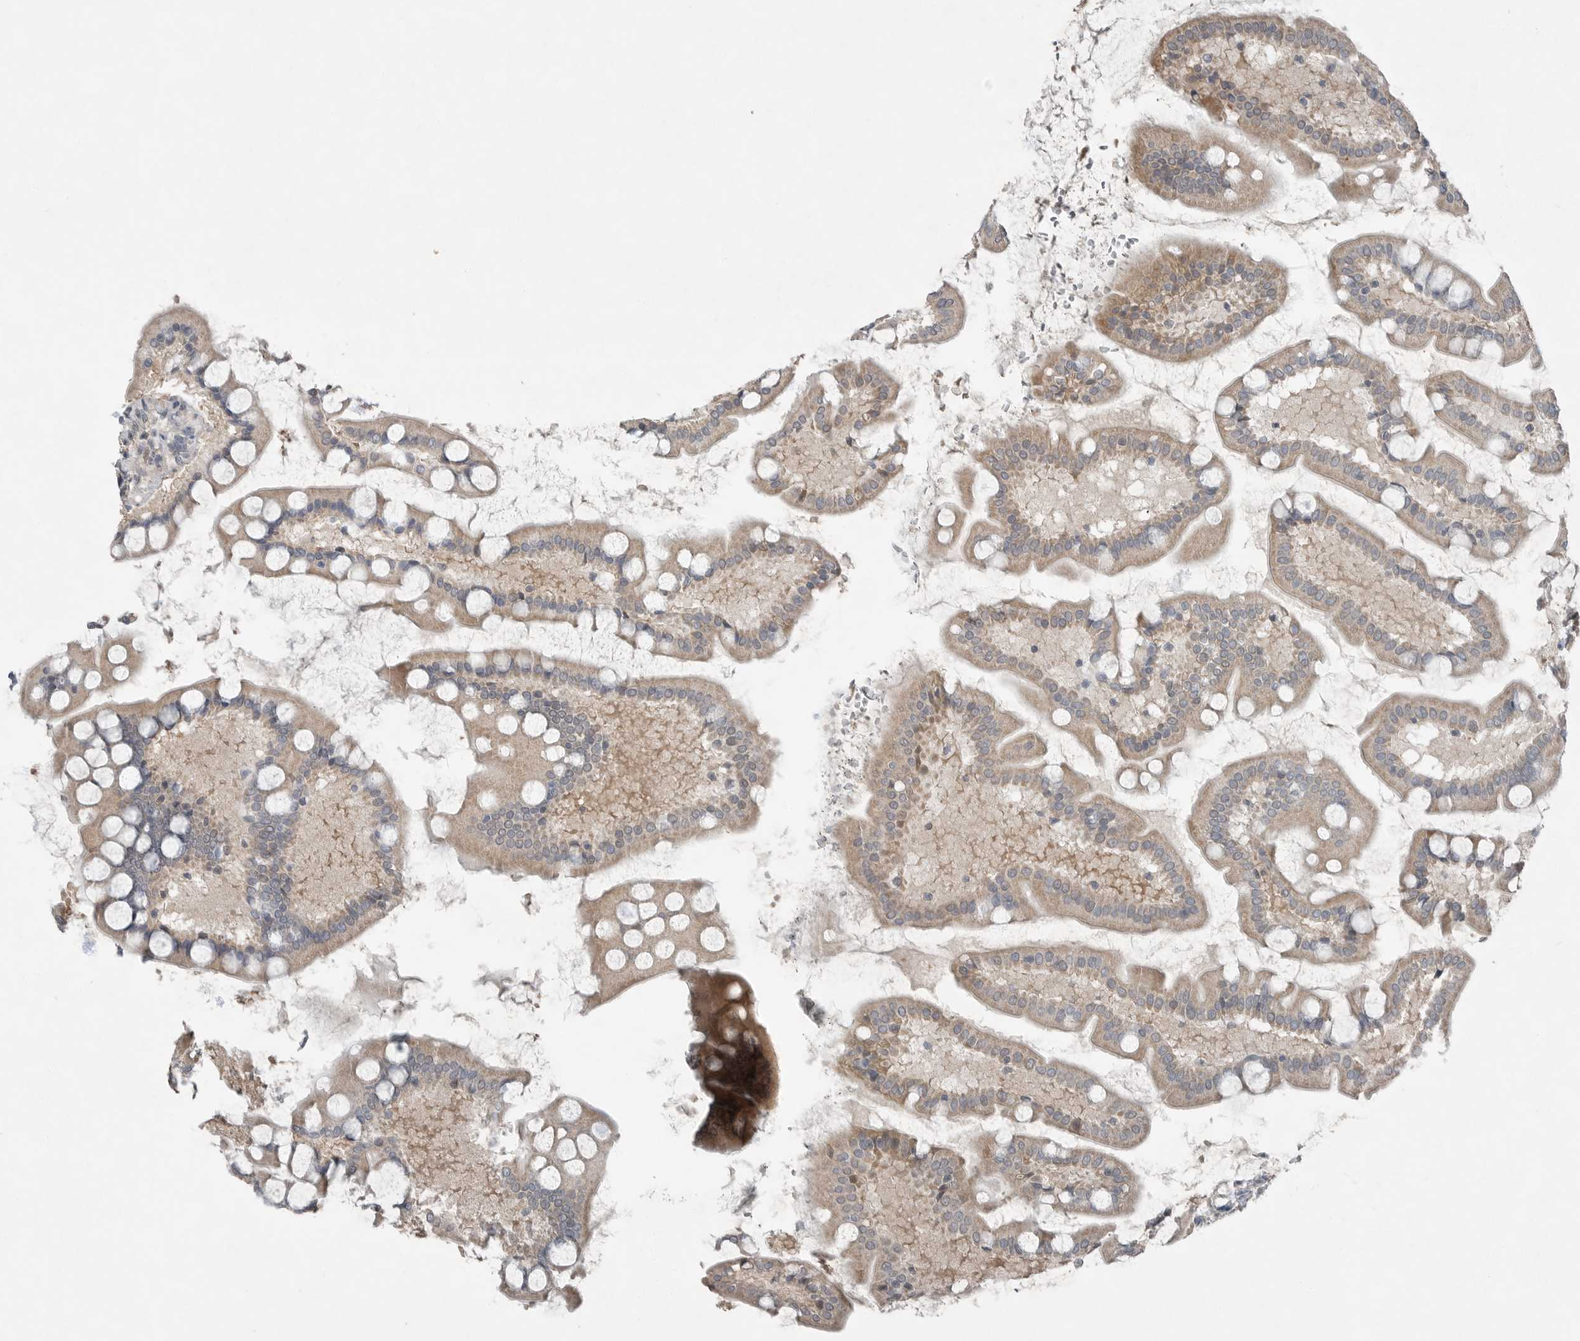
{"staining": {"intensity": "weak", "quantity": ">75%", "location": "cytoplasmic/membranous"}, "tissue": "small intestine", "cell_type": "Glandular cells", "image_type": "normal", "snomed": [{"axis": "morphology", "description": "Normal tissue, NOS"}, {"axis": "topography", "description": "Small intestine"}], "caption": "Immunohistochemistry (IHC) histopathology image of benign small intestine: small intestine stained using IHC demonstrates low levels of weak protein expression localized specifically in the cytoplasmic/membranous of glandular cells, appearing as a cytoplasmic/membranous brown color.", "gene": "MFAP3L", "patient": {"sex": "male", "age": 41}}